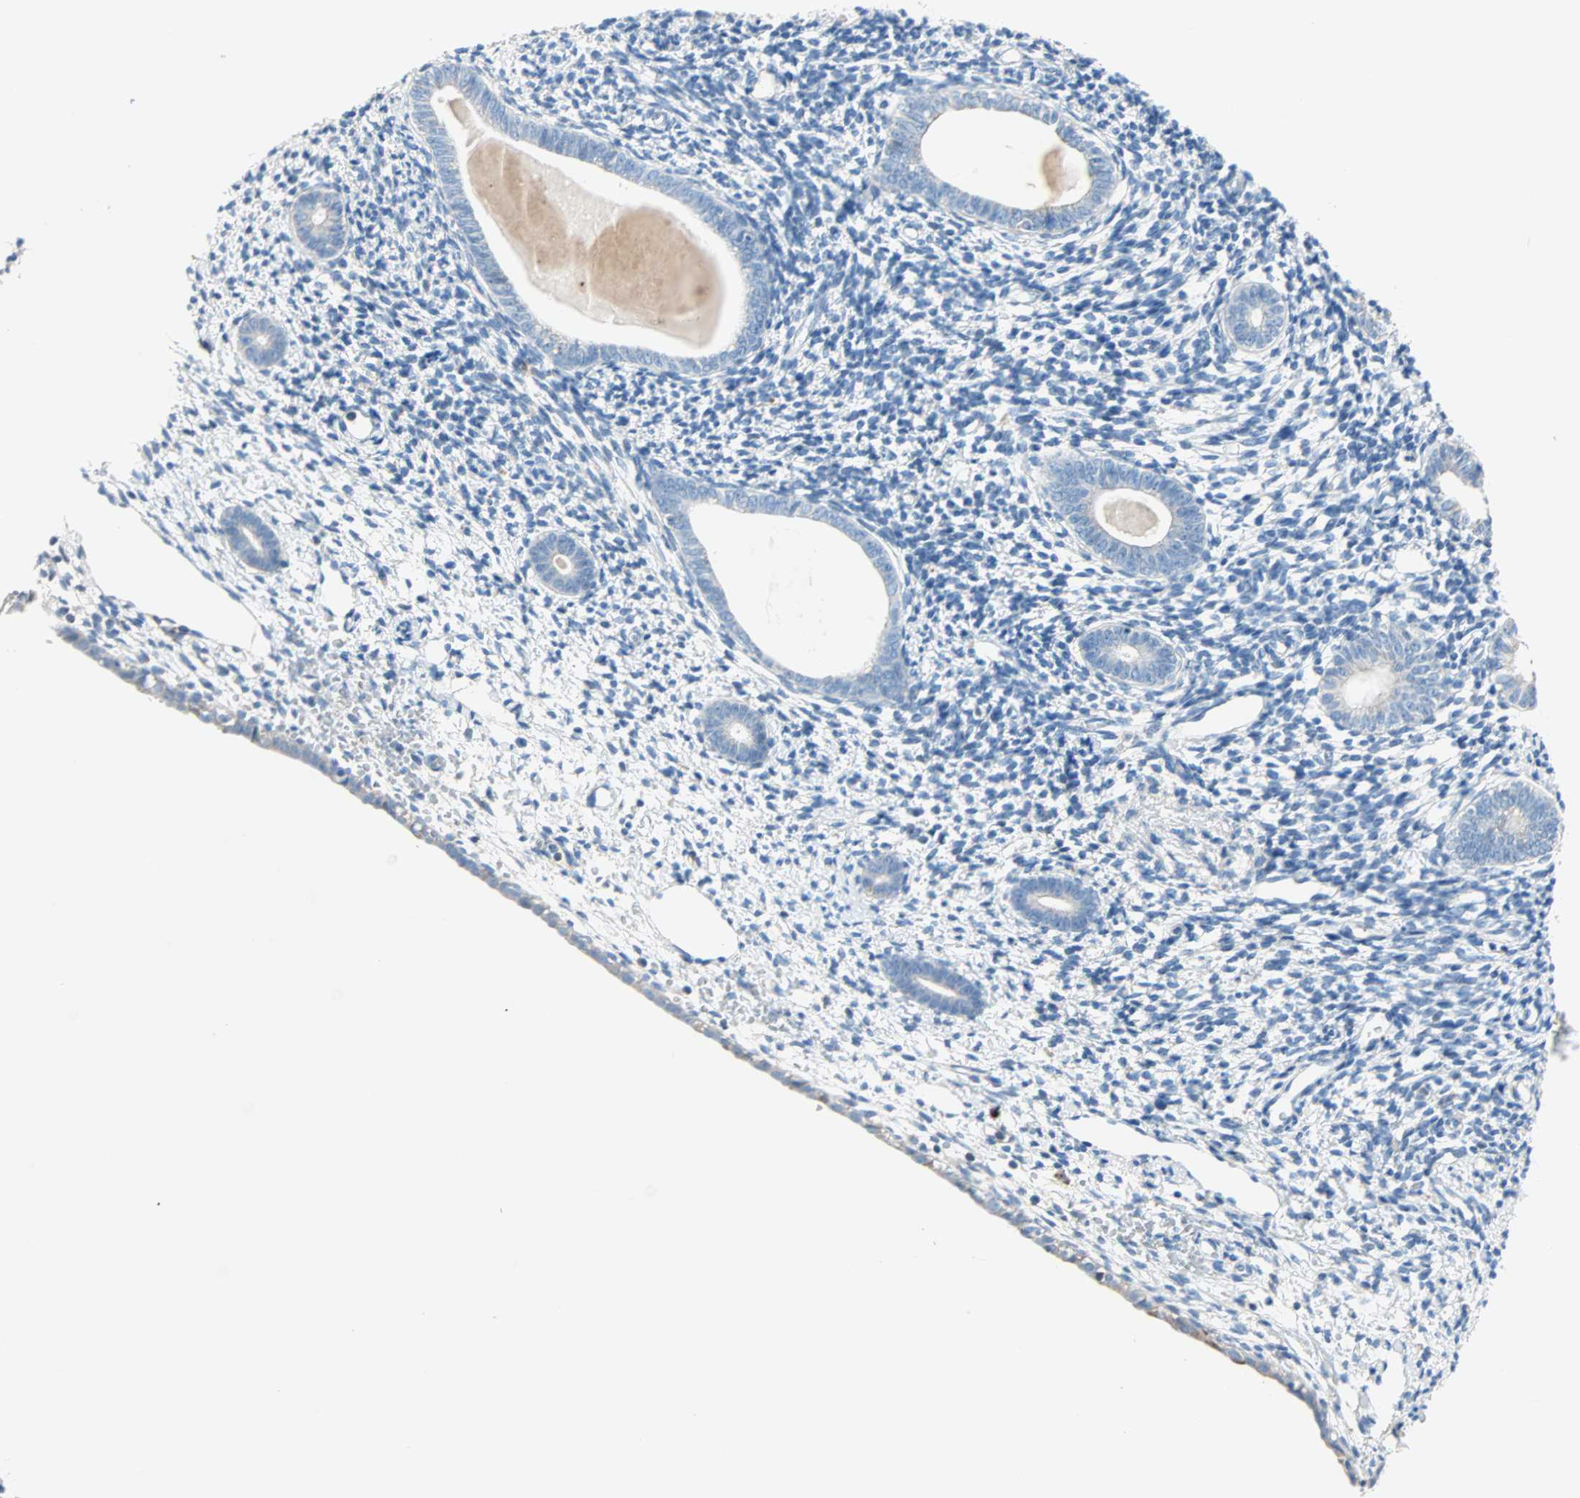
{"staining": {"intensity": "negative", "quantity": "none", "location": "none"}, "tissue": "endometrium", "cell_type": "Cells in endometrial stroma", "image_type": "normal", "snomed": [{"axis": "morphology", "description": "Normal tissue, NOS"}, {"axis": "topography", "description": "Endometrium"}], "caption": "The immunohistochemistry (IHC) histopathology image has no significant staining in cells in endometrial stroma of endometrium.", "gene": "ACVRL1", "patient": {"sex": "female", "age": 71}}